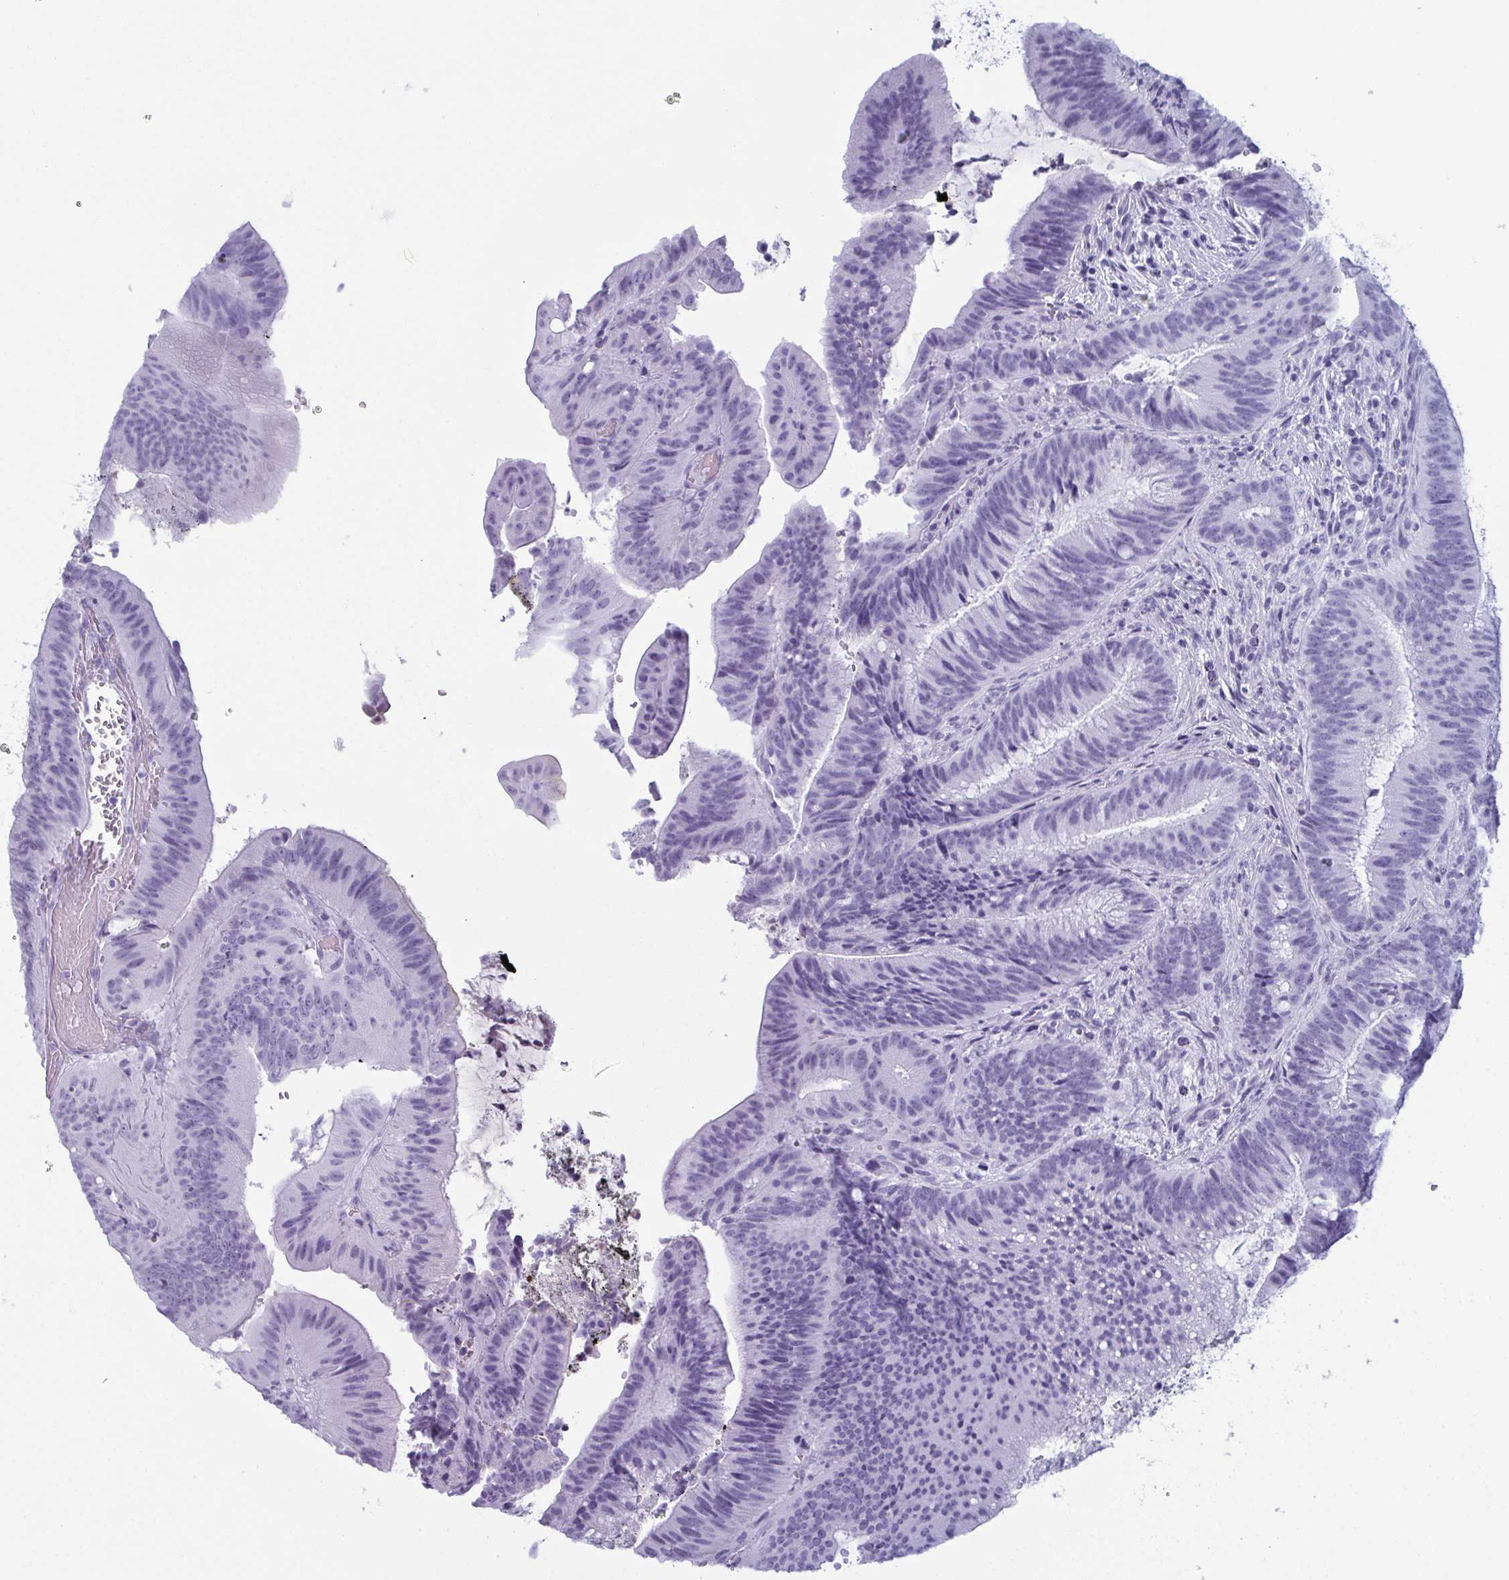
{"staining": {"intensity": "negative", "quantity": "none", "location": "none"}, "tissue": "colorectal cancer", "cell_type": "Tumor cells", "image_type": "cancer", "snomed": [{"axis": "morphology", "description": "Adenocarcinoma, NOS"}, {"axis": "topography", "description": "Colon"}], "caption": "Protein analysis of adenocarcinoma (colorectal) shows no significant staining in tumor cells.", "gene": "CDA", "patient": {"sex": "female", "age": 43}}